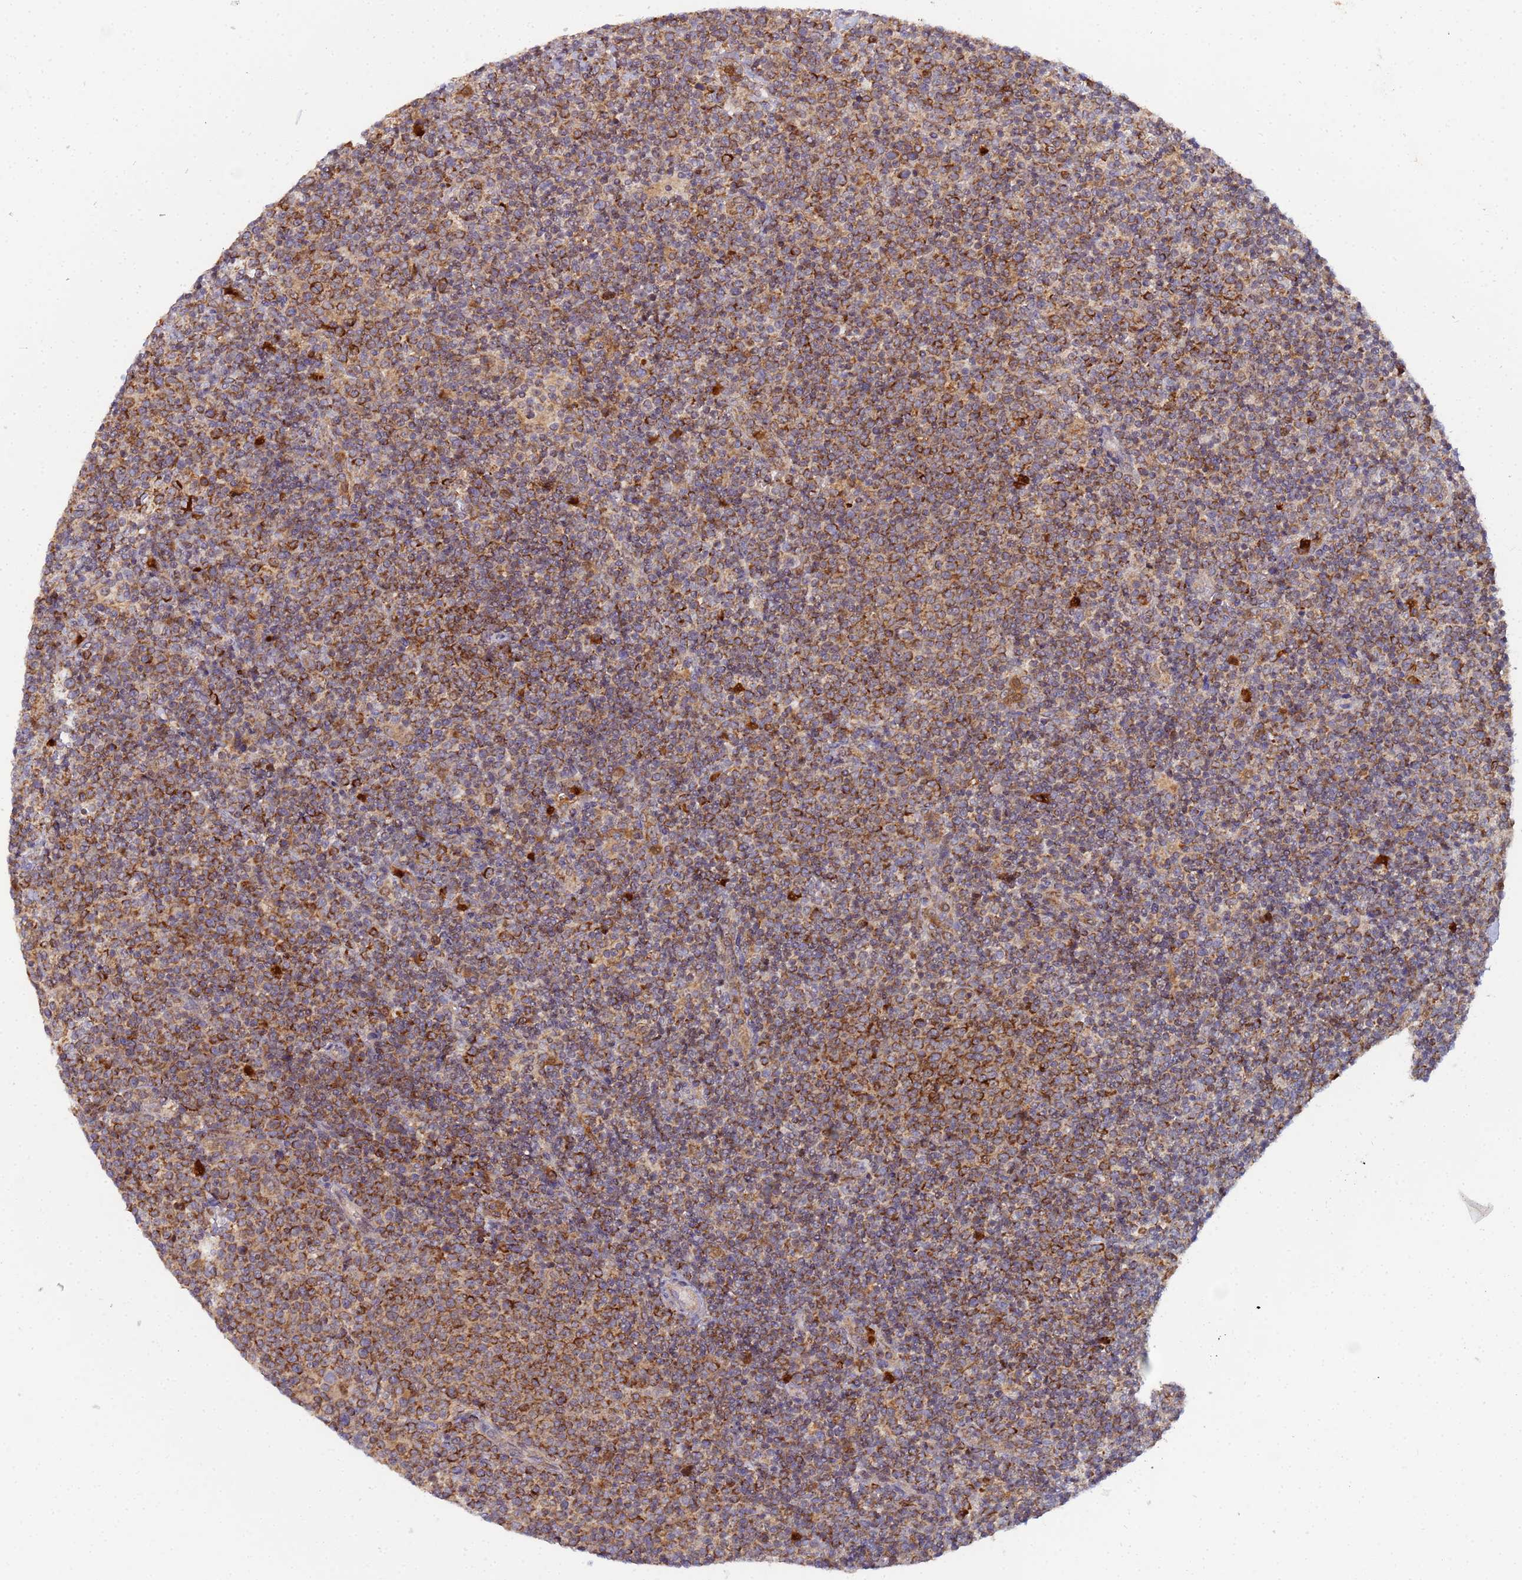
{"staining": {"intensity": "moderate", "quantity": ">75%", "location": "cytoplasmic/membranous"}, "tissue": "lymphoma", "cell_type": "Tumor cells", "image_type": "cancer", "snomed": [{"axis": "morphology", "description": "Malignant lymphoma, non-Hodgkin's type, High grade"}, {"axis": "topography", "description": "Lymph node"}], "caption": "DAB immunohistochemical staining of malignant lymphoma, non-Hodgkin's type (high-grade) reveals moderate cytoplasmic/membranous protein staining in approximately >75% of tumor cells. (Brightfield microscopy of DAB IHC at high magnification).", "gene": "CCDC127", "patient": {"sex": "male", "age": 61}}